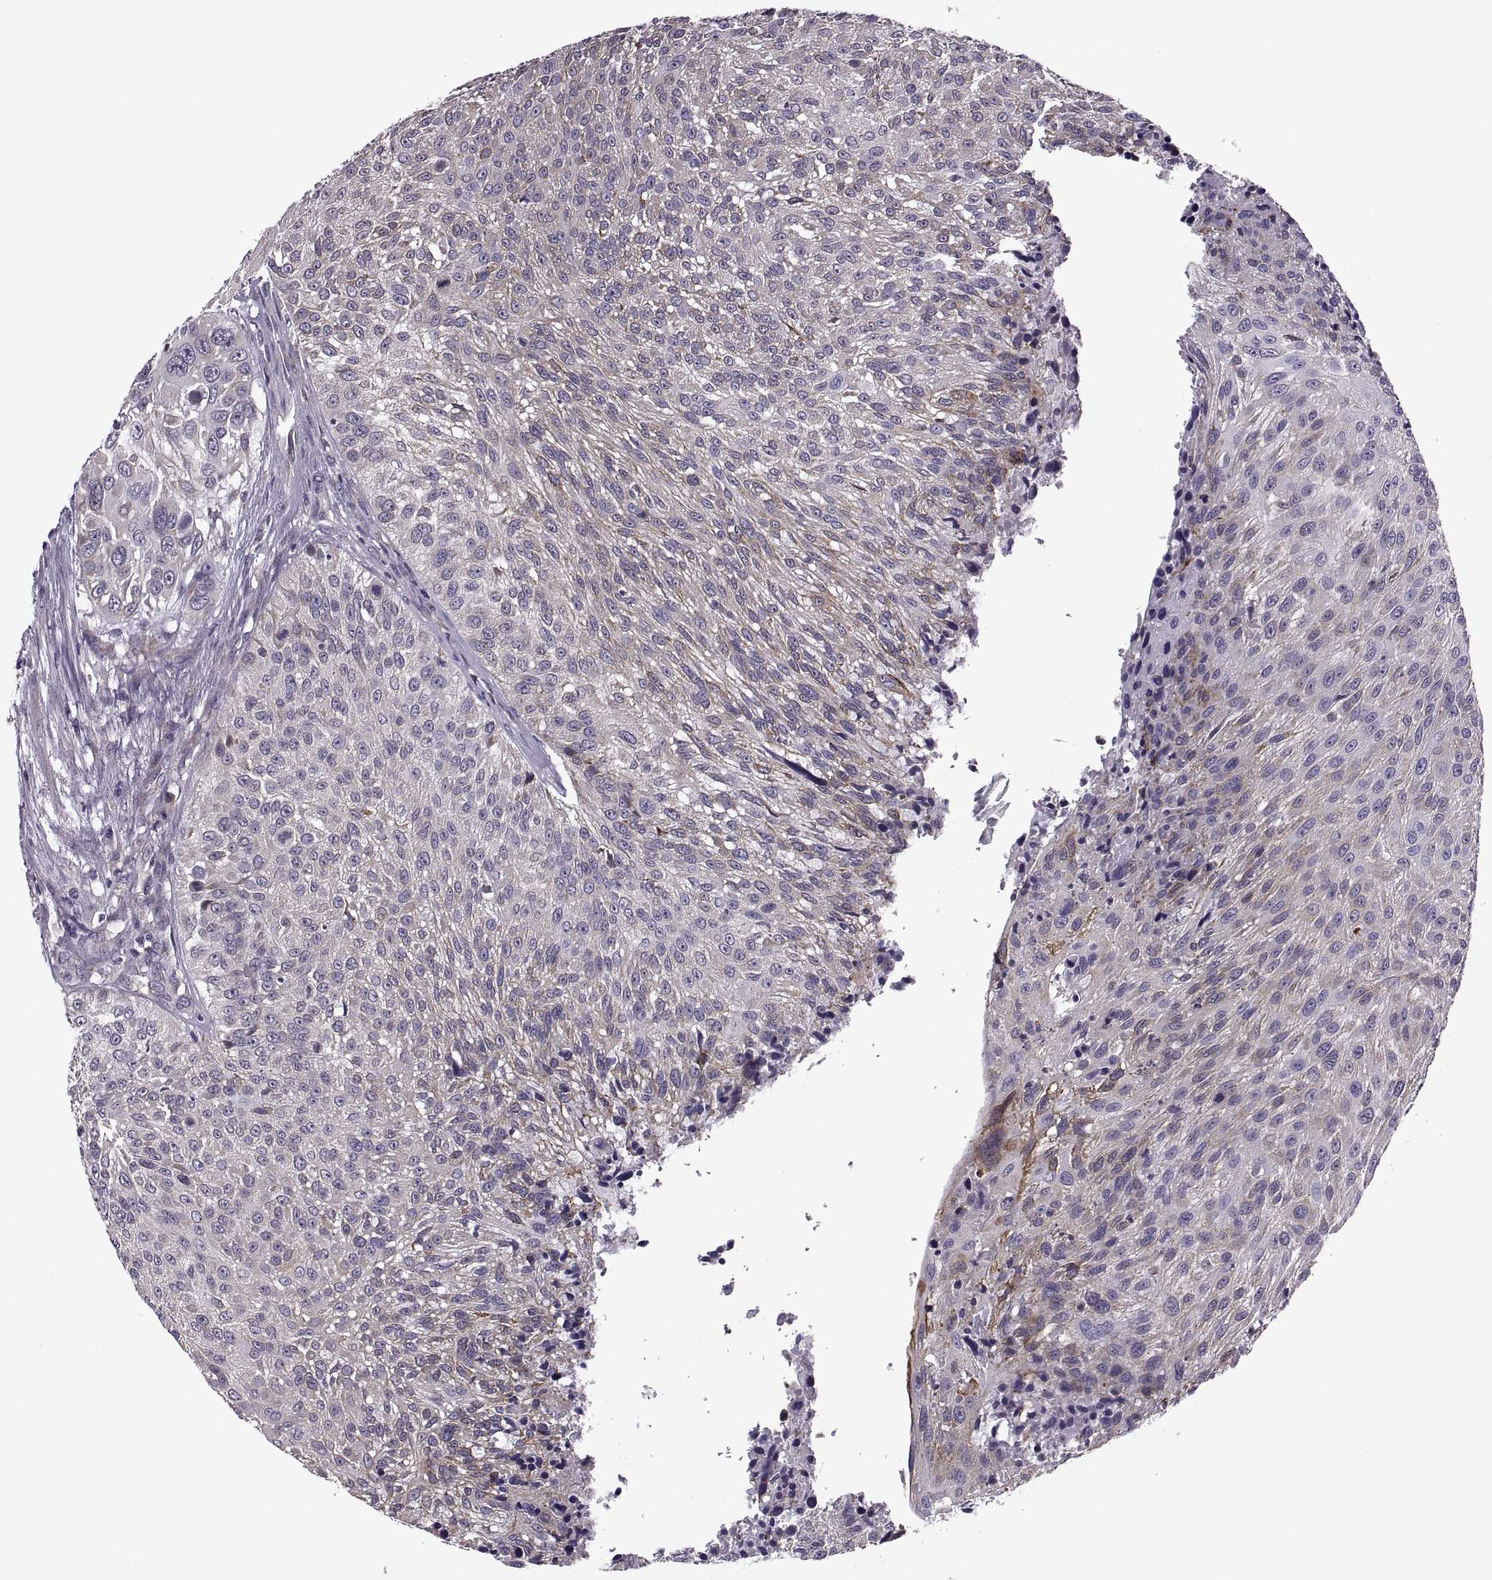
{"staining": {"intensity": "moderate", "quantity": "25%-75%", "location": "cytoplasmic/membranous"}, "tissue": "urothelial cancer", "cell_type": "Tumor cells", "image_type": "cancer", "snomed": [{"axis": "morphology", "description": "Urothelial carcinoma, NOS"}, {"axis": "topography", "description": "Urinary bladder"}], "caption": "Transitional cell carcinoma stained with a protein marker demonstrates moderate staining in tumor cells.", "gene": "LETM2", "patient": {"sex": "male", "age": 55}}